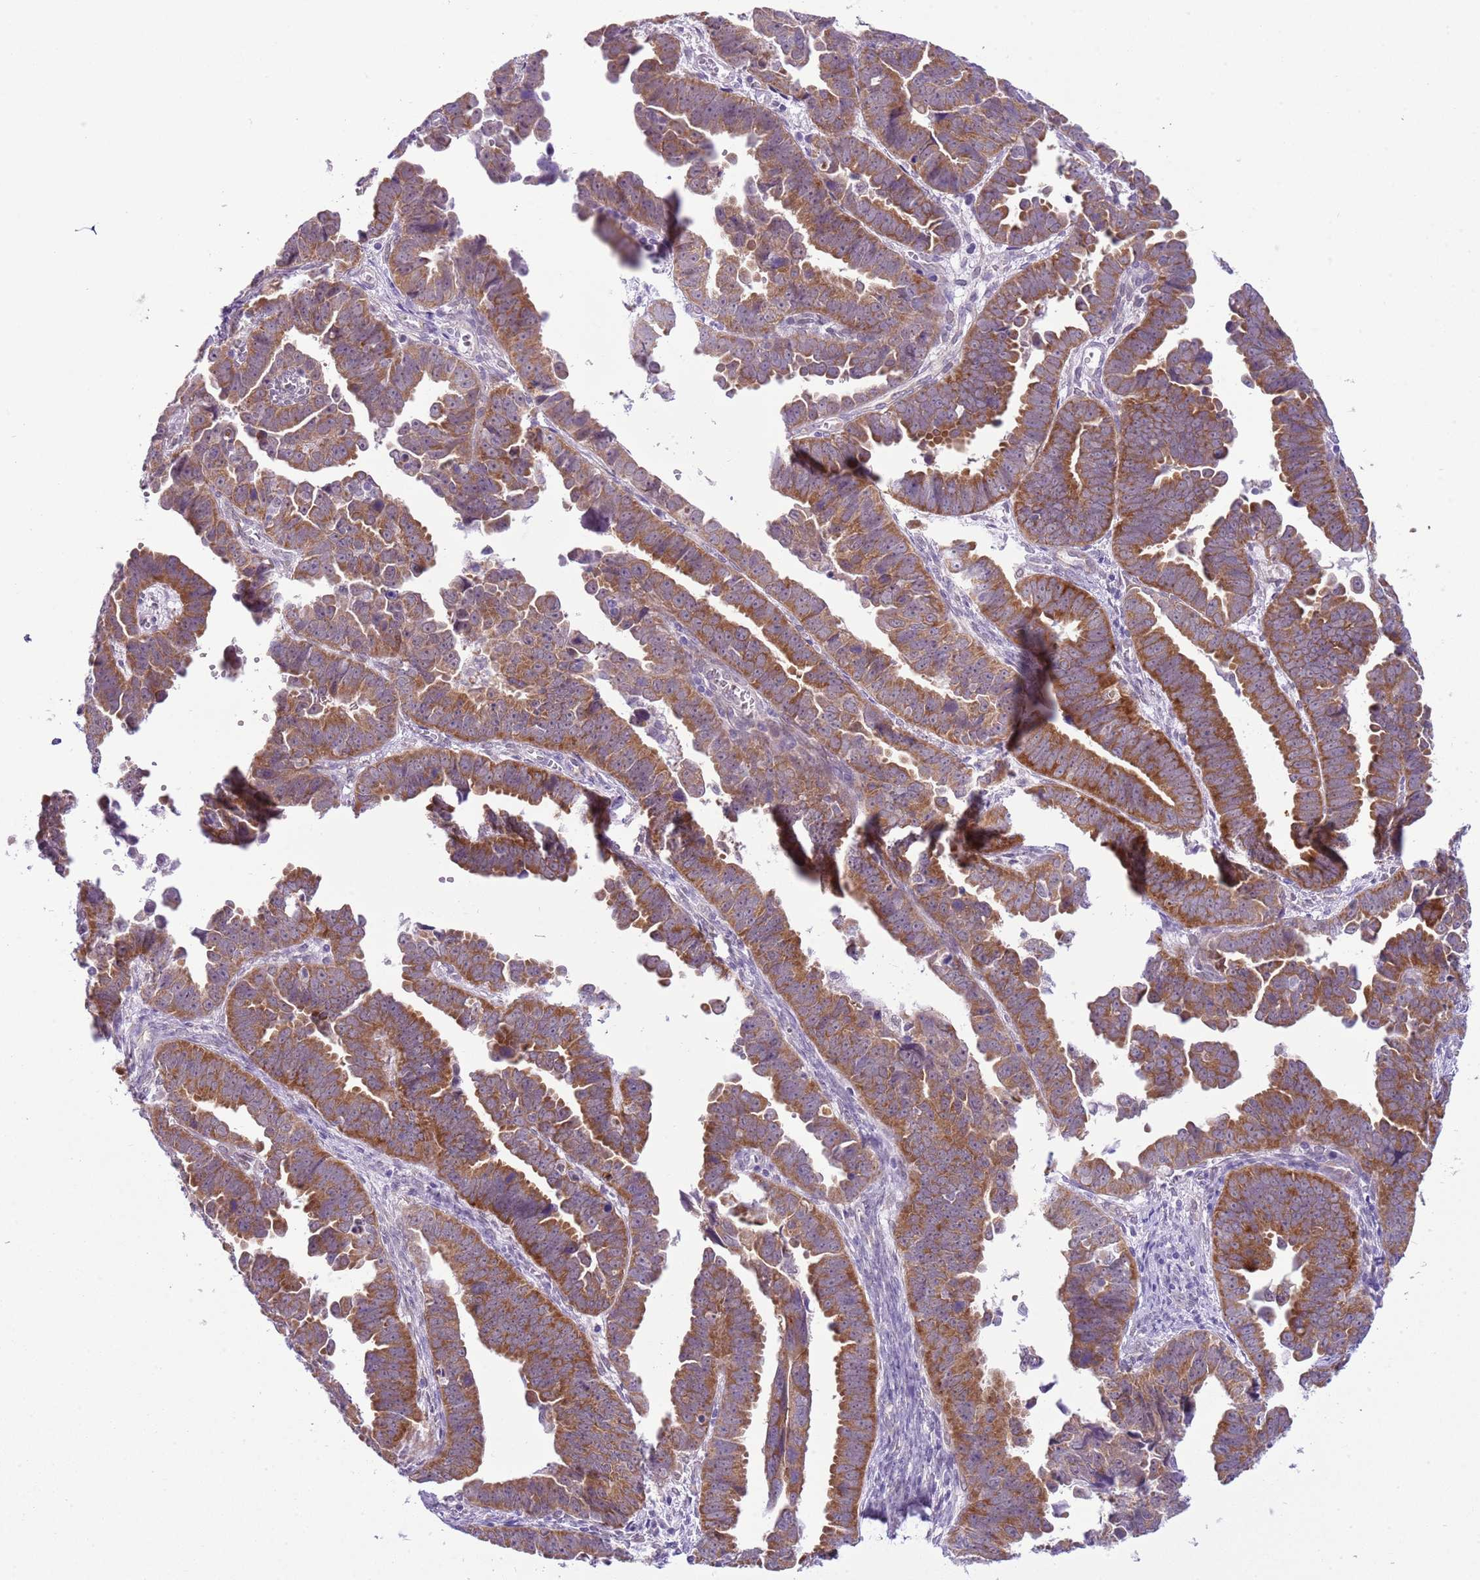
{"staining": {"intensity": "moderate", "quantity": ">75%", "location": "cytoplasmic/membranous"}, "tissue": "endometrial cancer", "cell_type": "Tumor cells", "image_type": "cancer", "snomed": [{"axis": "morphology", "description": "Adenocarcinoma, NOS"}, {"axis": "topography", "description": "Endometrium"}], "caption": "There is medium levels of moderate cytoplasmic/membranous expression in tumor cells of endometrial adenocarcinoma, as demonstrated by immunohistochemical staining (brown color).", "gene": "FAM120C", "patient": {"sex": "female", "age": 75}}